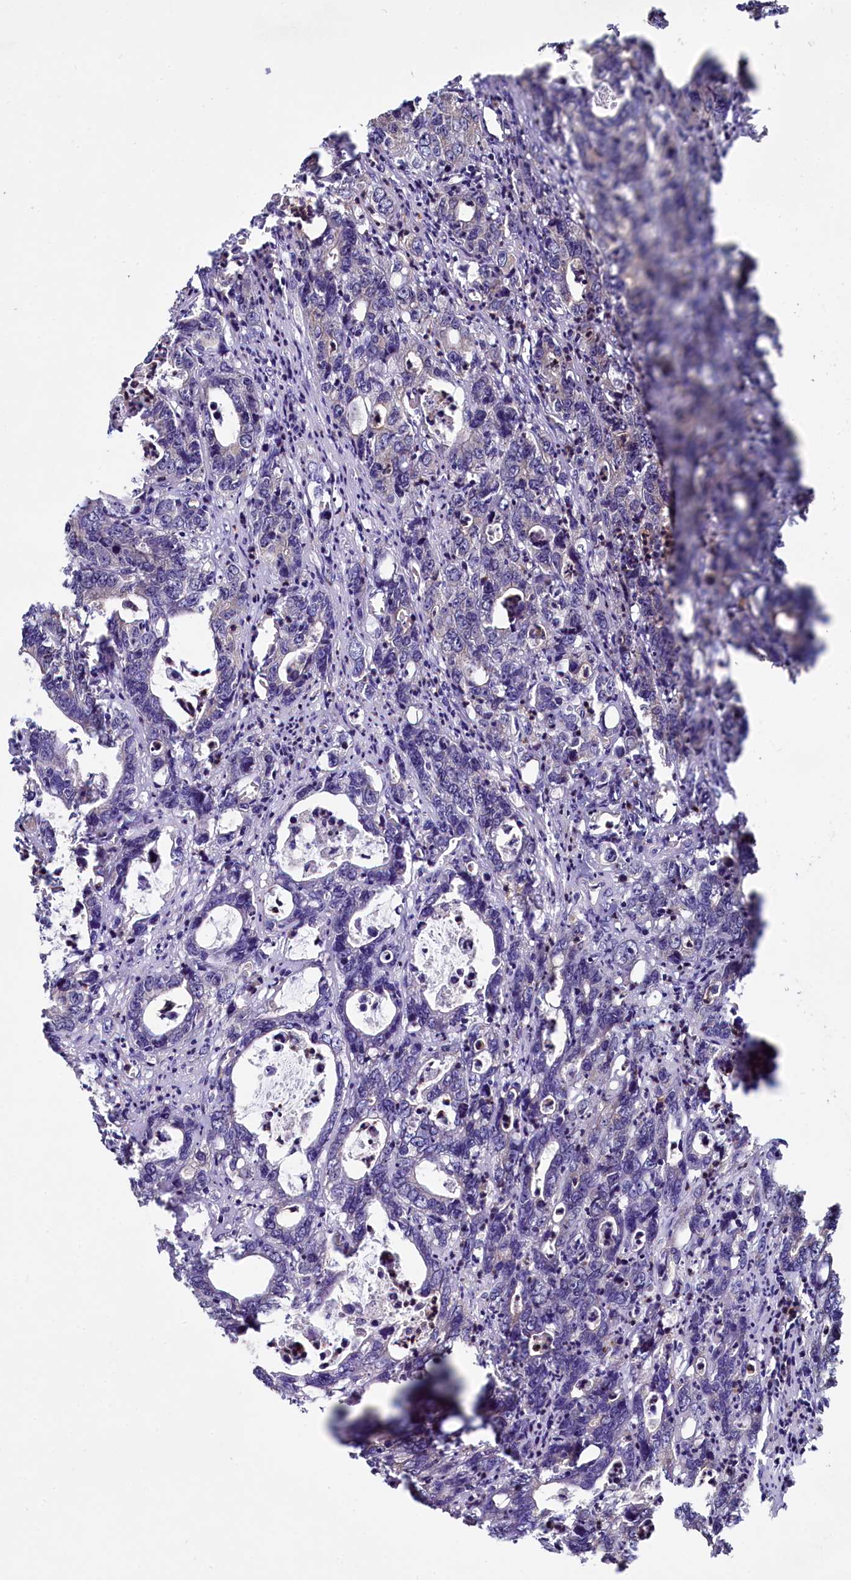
{"staining": {"intensity": "weak", "quantity": "<25%", "location": "cytoplasmic/membranous"}, "tissue": "colorectal cancer", "cell_type": "Tumor cells", "image_type": "cancer", "snomed": [{"axis": "morphology", "description": "Adenocarcinoma, NOS"}, {"axis": "topography", "description": "Colon"}], "caption": "Colorectal cancer (adenocarcinoma) was stained to show a protein in brown. There is no significant expression in tumor cells.", "gene": "SVIP", "patient": {"sex": "female", "age": 75}}